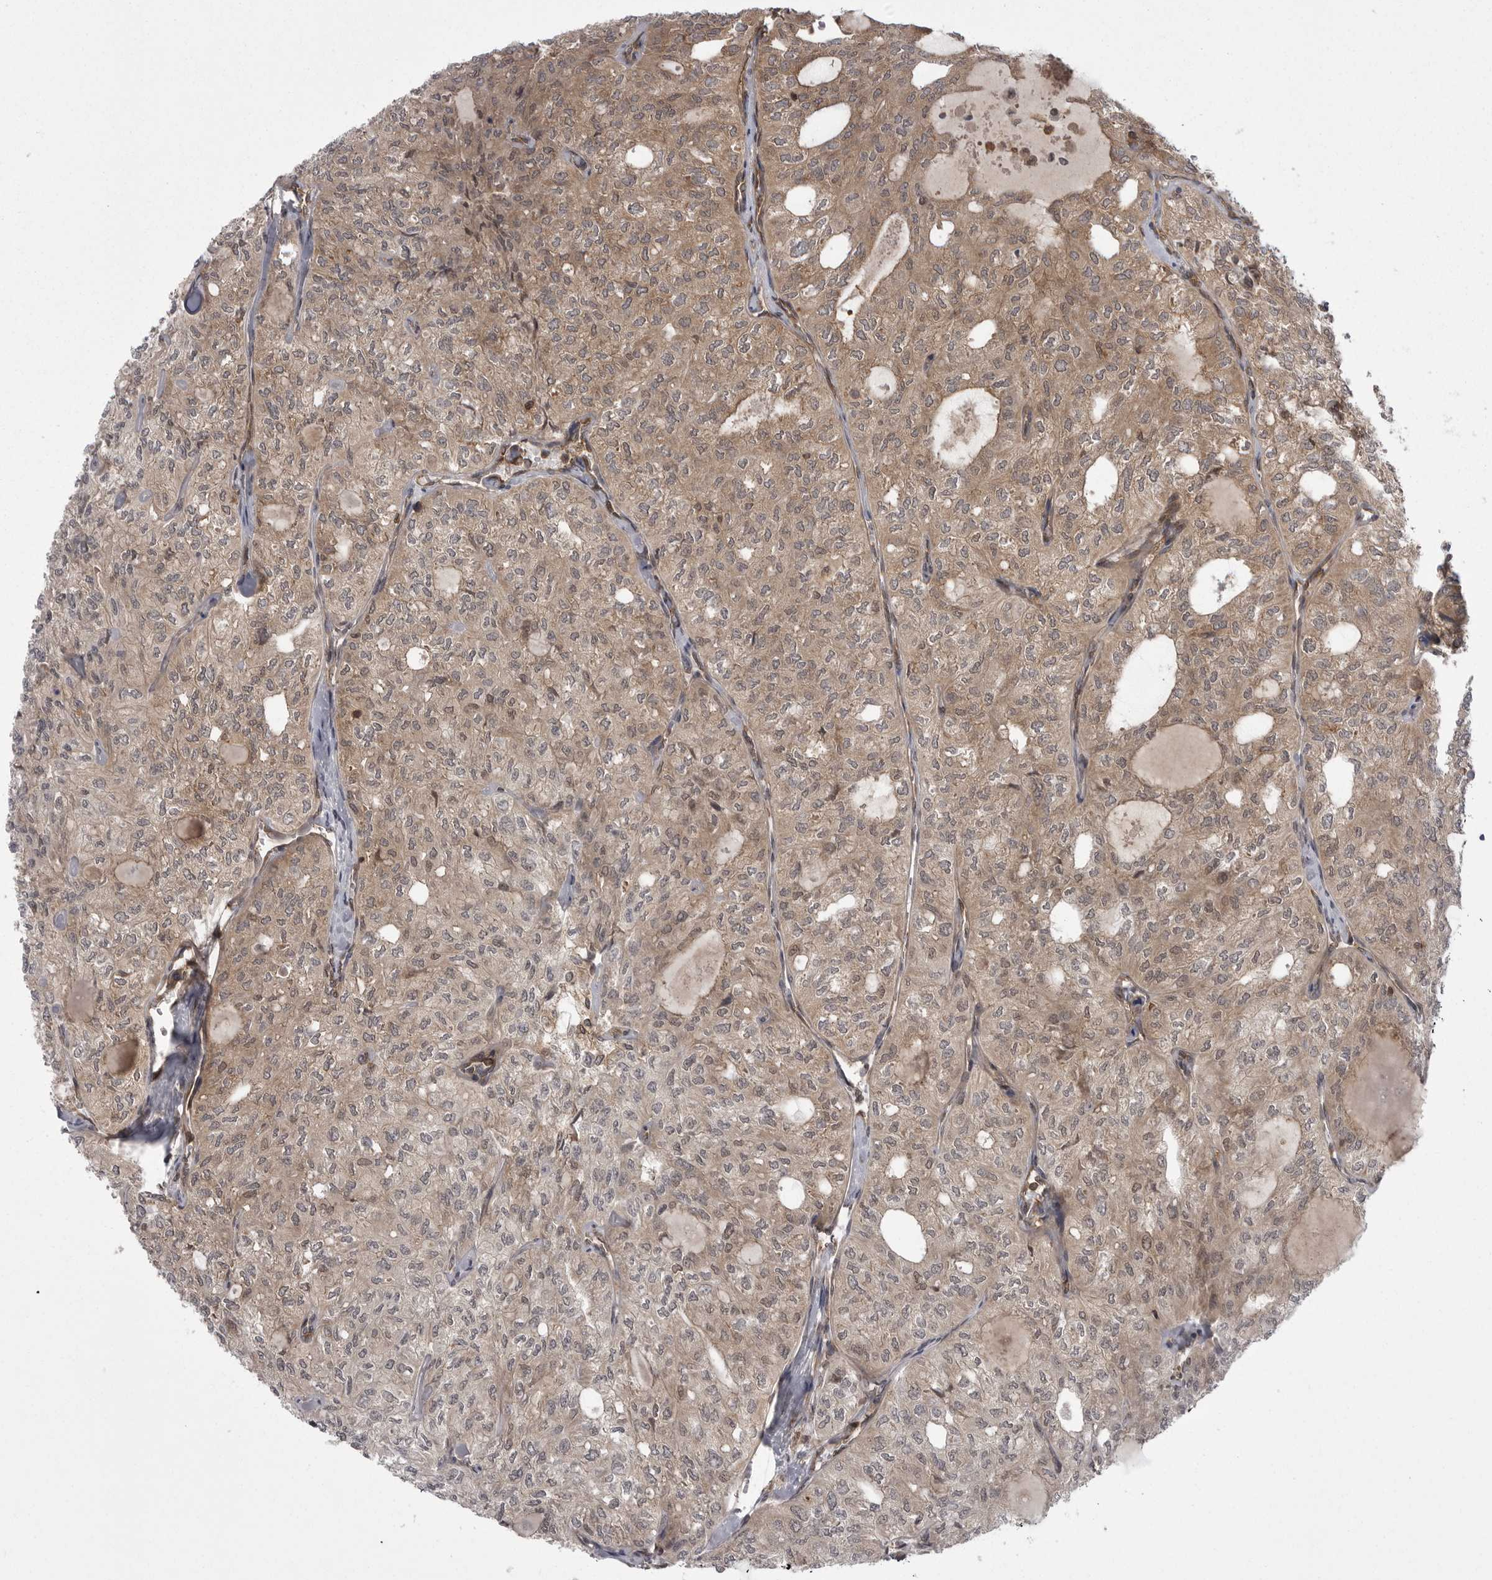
{"staining": {"intensity": "weak", "quantity": ">75%", "location": "cytoplasmic/membranous"}, "tissue": "thyroid cancer", "cell_type": "Tumor cells", "image_type": "cancer", "snomed": [{"axis": "morphology", "description": "Follicular adenoma carcinoma, NOS"}, {"axis": "topography", "description": "Thyroid gland"}], "caption": "Immunohistochemical staining of thyroid cancer exhibits weak cytoplasmic/membranous protein expression in approximately >75% of tumor cells. (IHC, brightfield microscopy, high magnification).", "gene": "STK24", "patient": {"sex": "male", "age": 75}}